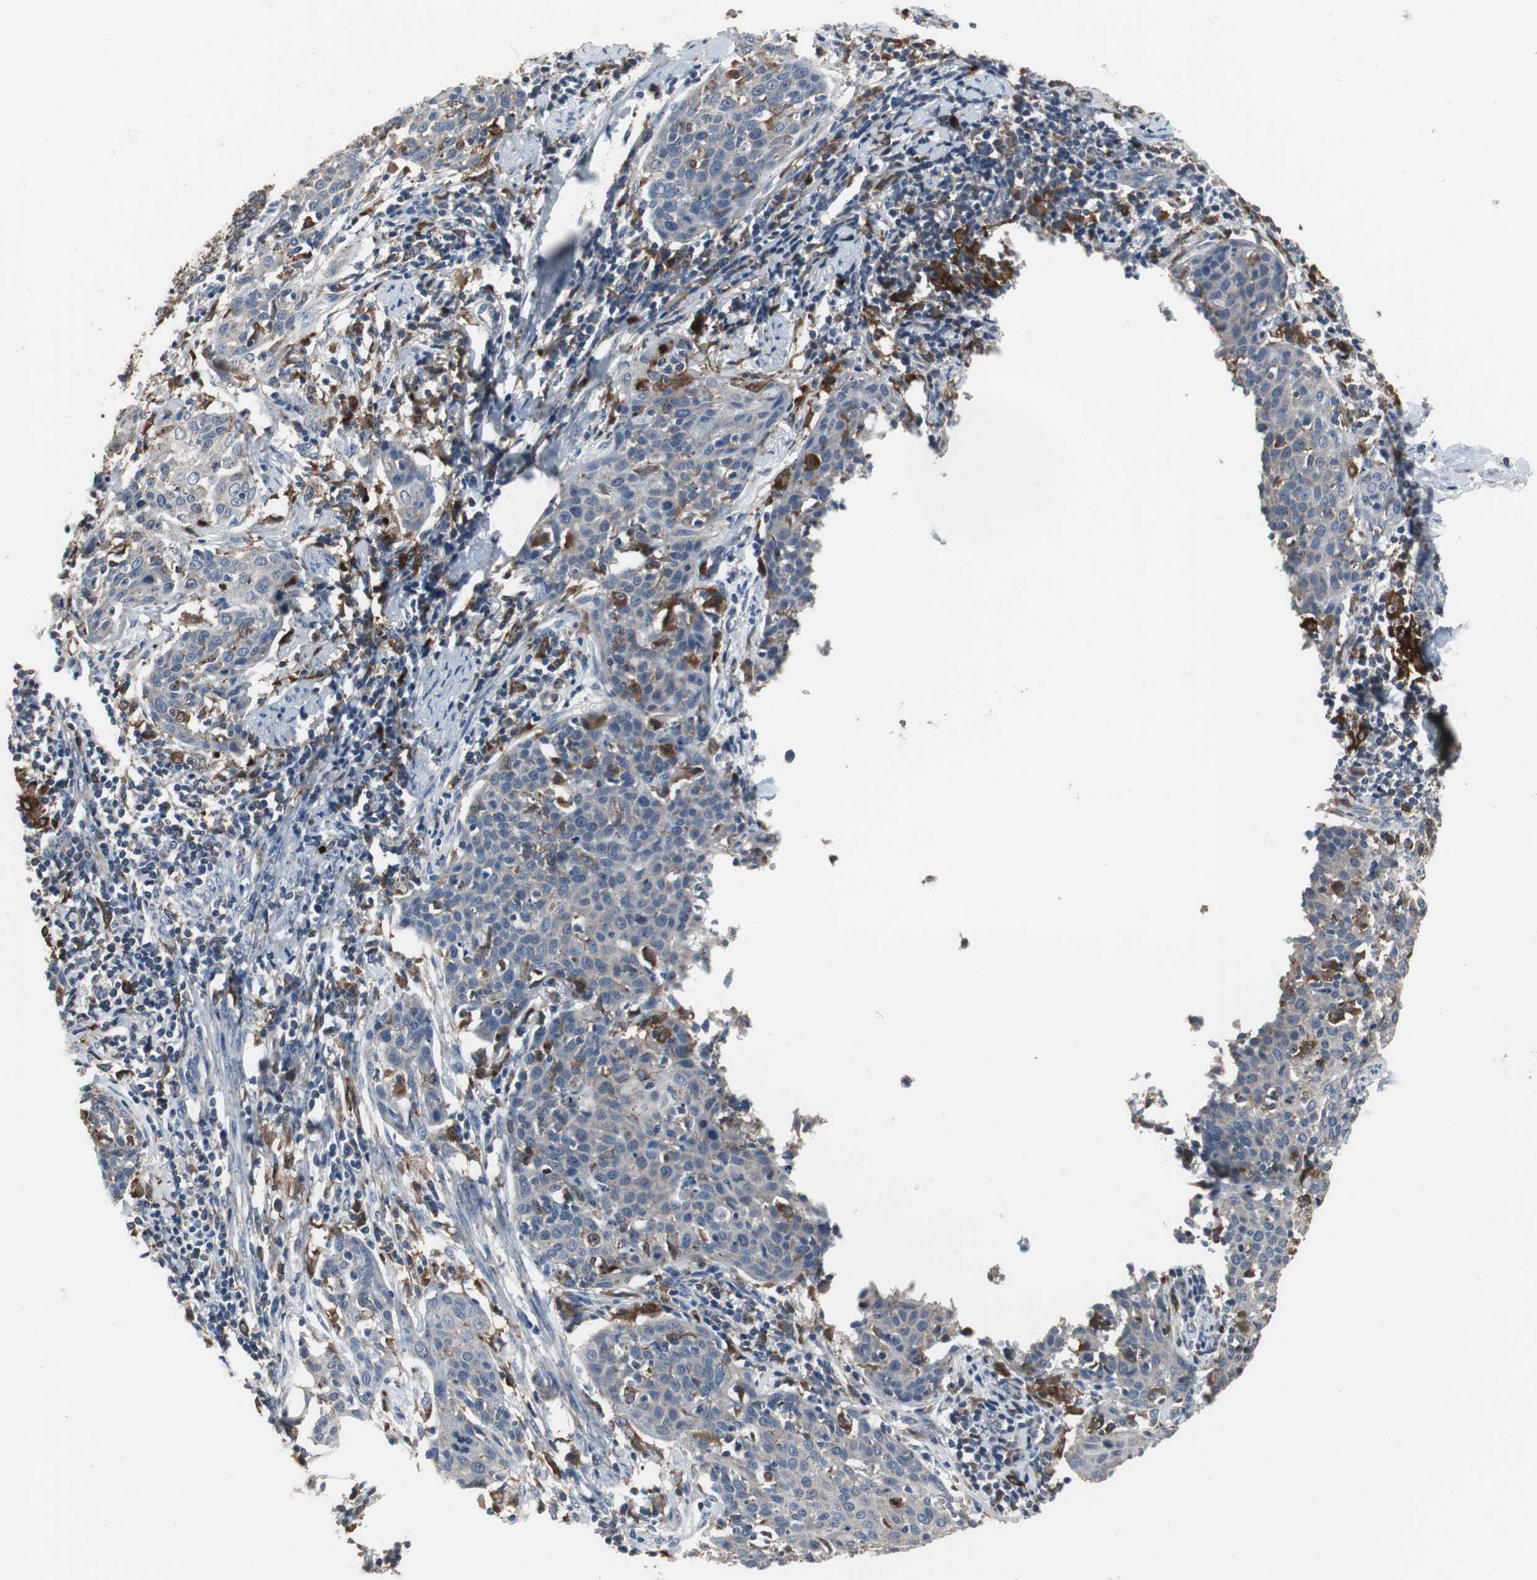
{"staining": {"intensity": "negative", "quantity": "none", "location": "none"}, "tissue": "cervical cancer", "cell_type": "Tumor cells", "image_type": "cancer", "snomed": [{"axis": "morphology", "description": "Squamous cell carcinoma, NOS"}, {"axis": "topography", "description": "Cervix"}], "caption": "Protein analysis of cervical squamous cell carcinoma displays no significant positivity in tumor cells.", "gene": "NCF2", "patient": {"sex": "female", "age": 38}}